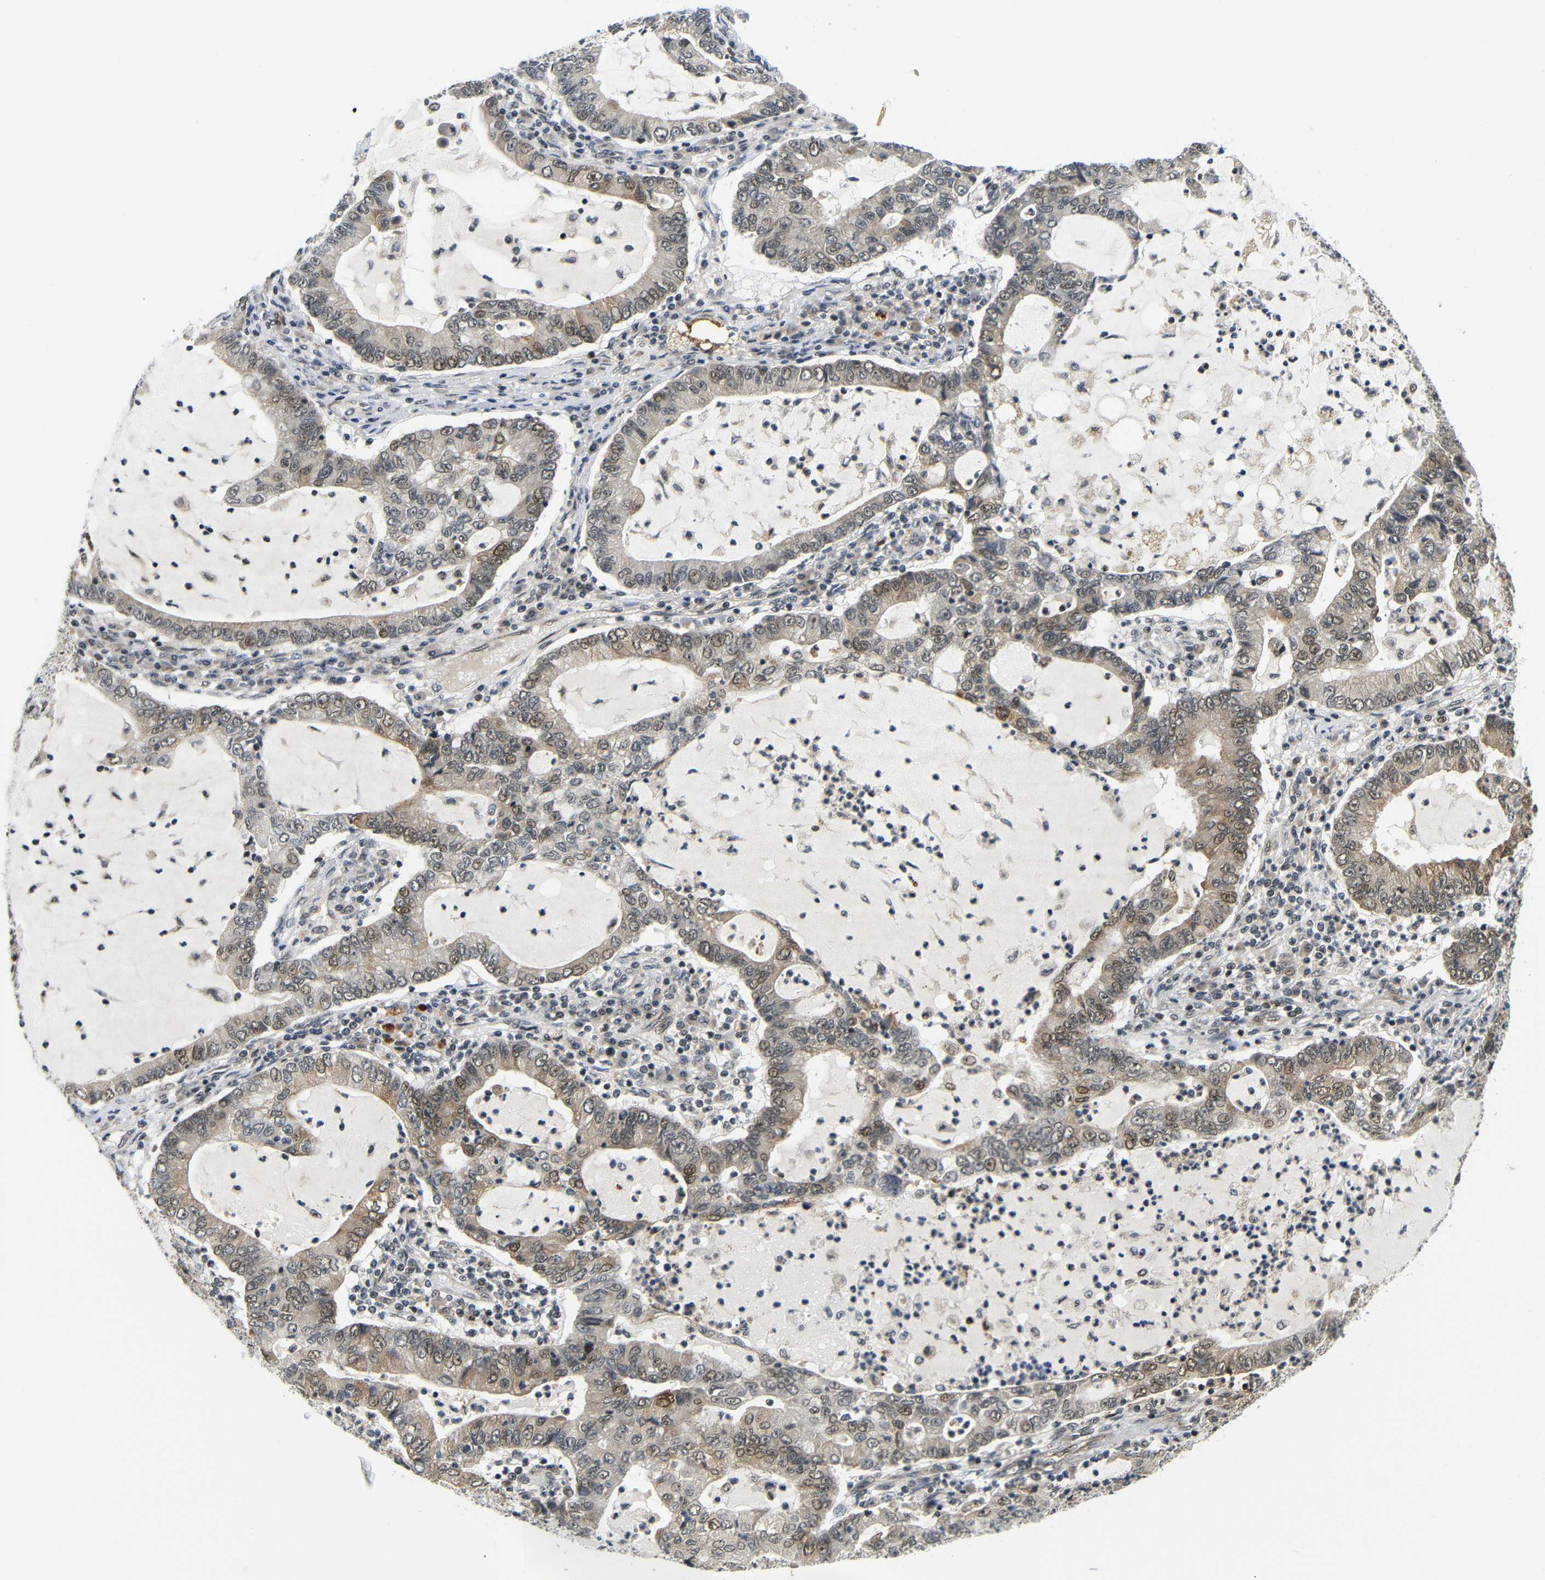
{"staining": {"intensity": "moderate", "quantity": ">75%", "location": "cytoplasmic/membranous,nuclear"}, "tissue": "lung cancer", "cell_type": "Tumor cells", "image_type": "cancer", "snomed": [{"axis": "morphology", "description": "Adenocarcinoma, NOS"}, {"axis": "topography", "description": "Lung"}], "caption": "Lung cancer (adenocarcinoma) tissue shows moderate cytoplasmic/membranous and nuclear expression in approximately >75% of tumor cells", "gene": "GJA5", "patient": {"sex": "female", "age": 51}}